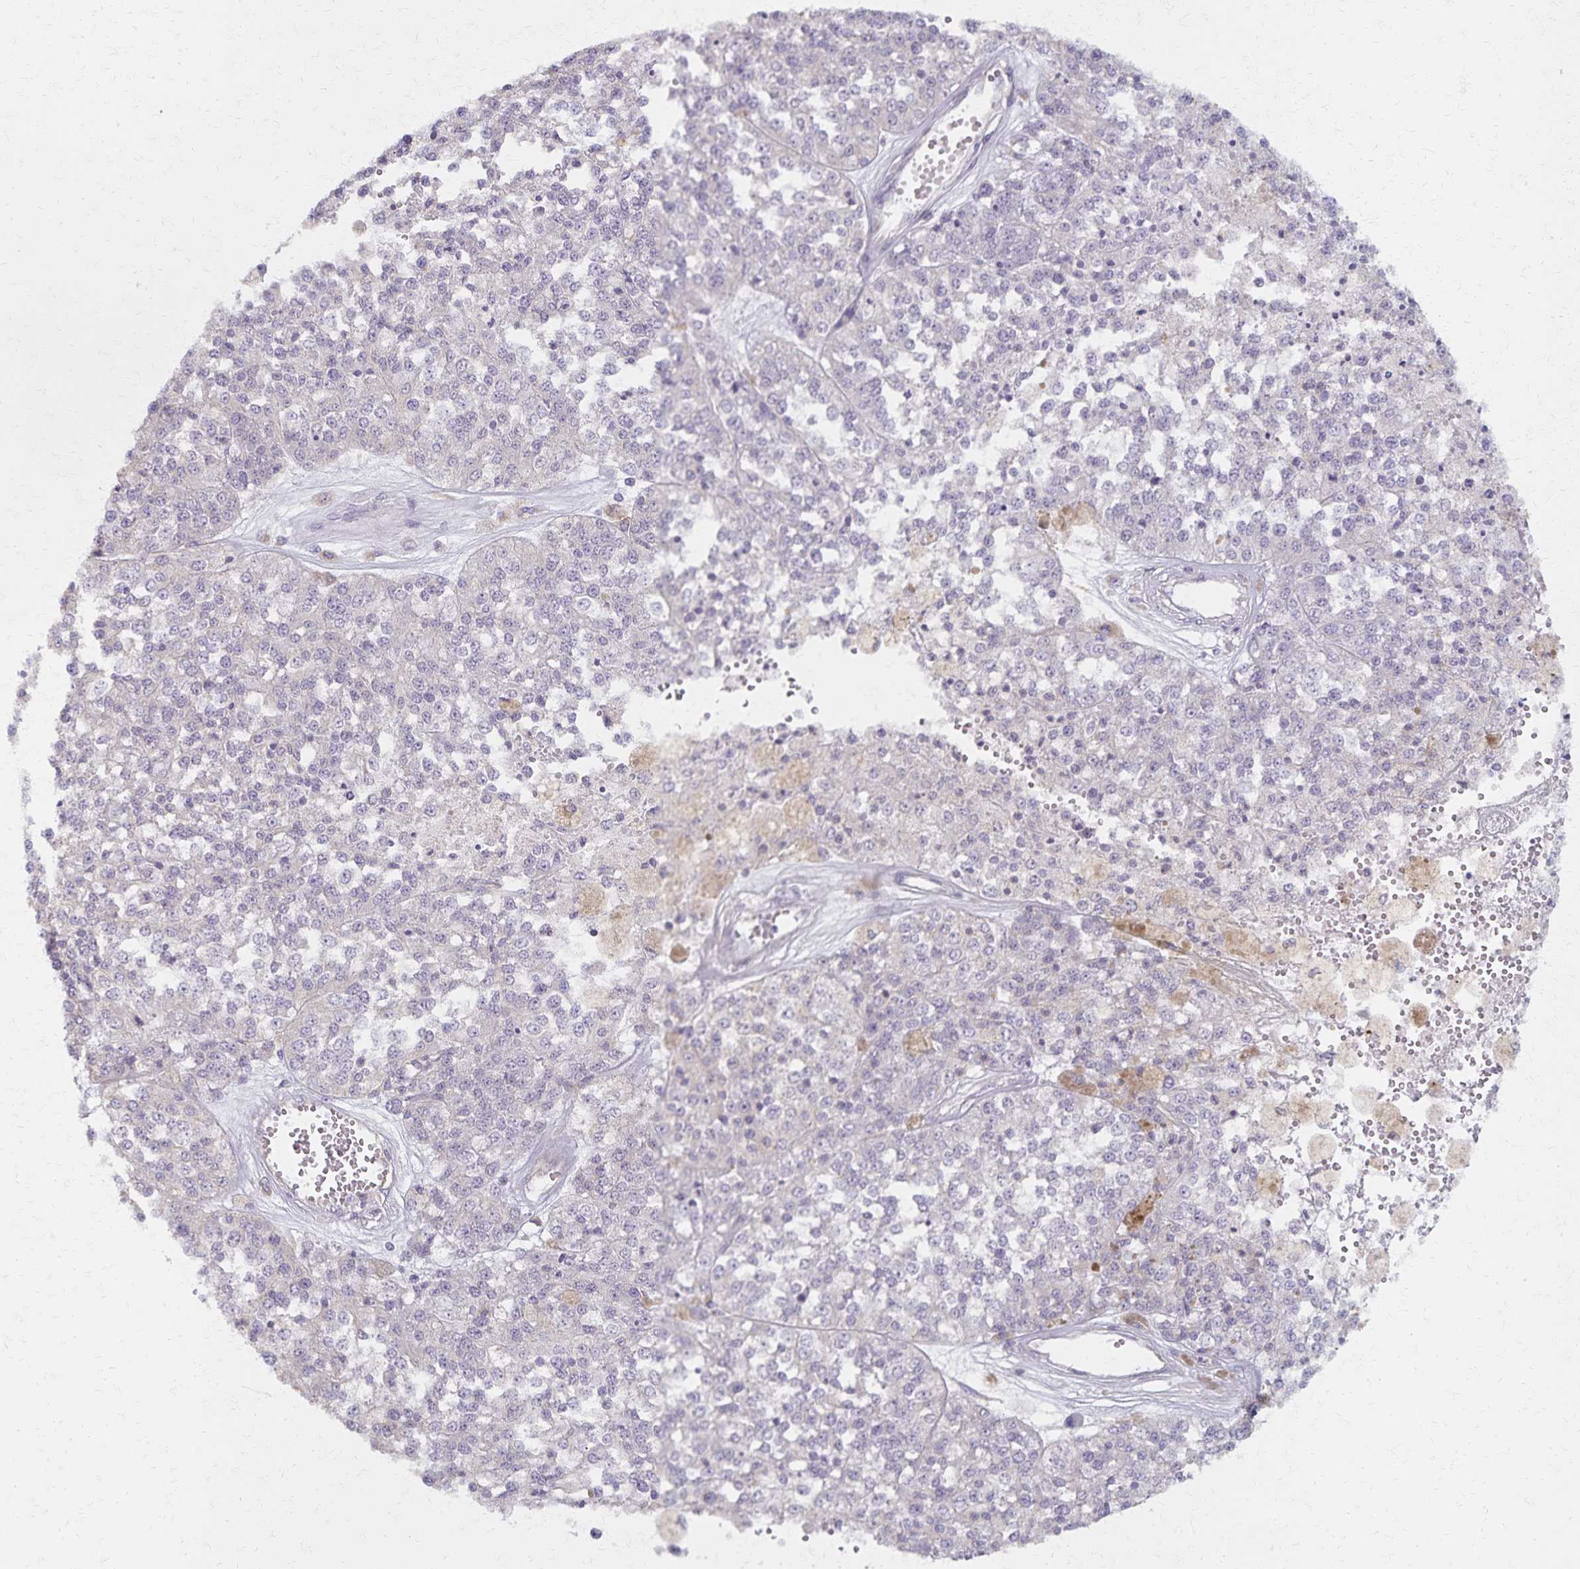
{"staining": {"intensity": "negative", "quantity": "none", "location": "none"}, "tissue": "melanoma", "cell_type": "Tumor cells", "image_type": "cancer", "snomed": [{"axis": "morphology", "description": "Malignant melanoma, Metastatic site"}, {"axis": "topography", "description": "Lymph node"}], "caption": "This is an immunohistochemistry histopathology image of melanoma. There is no expression in tumor cells.", "gene": "KISS1", "patient": {"sex": "female", "age": 64}}